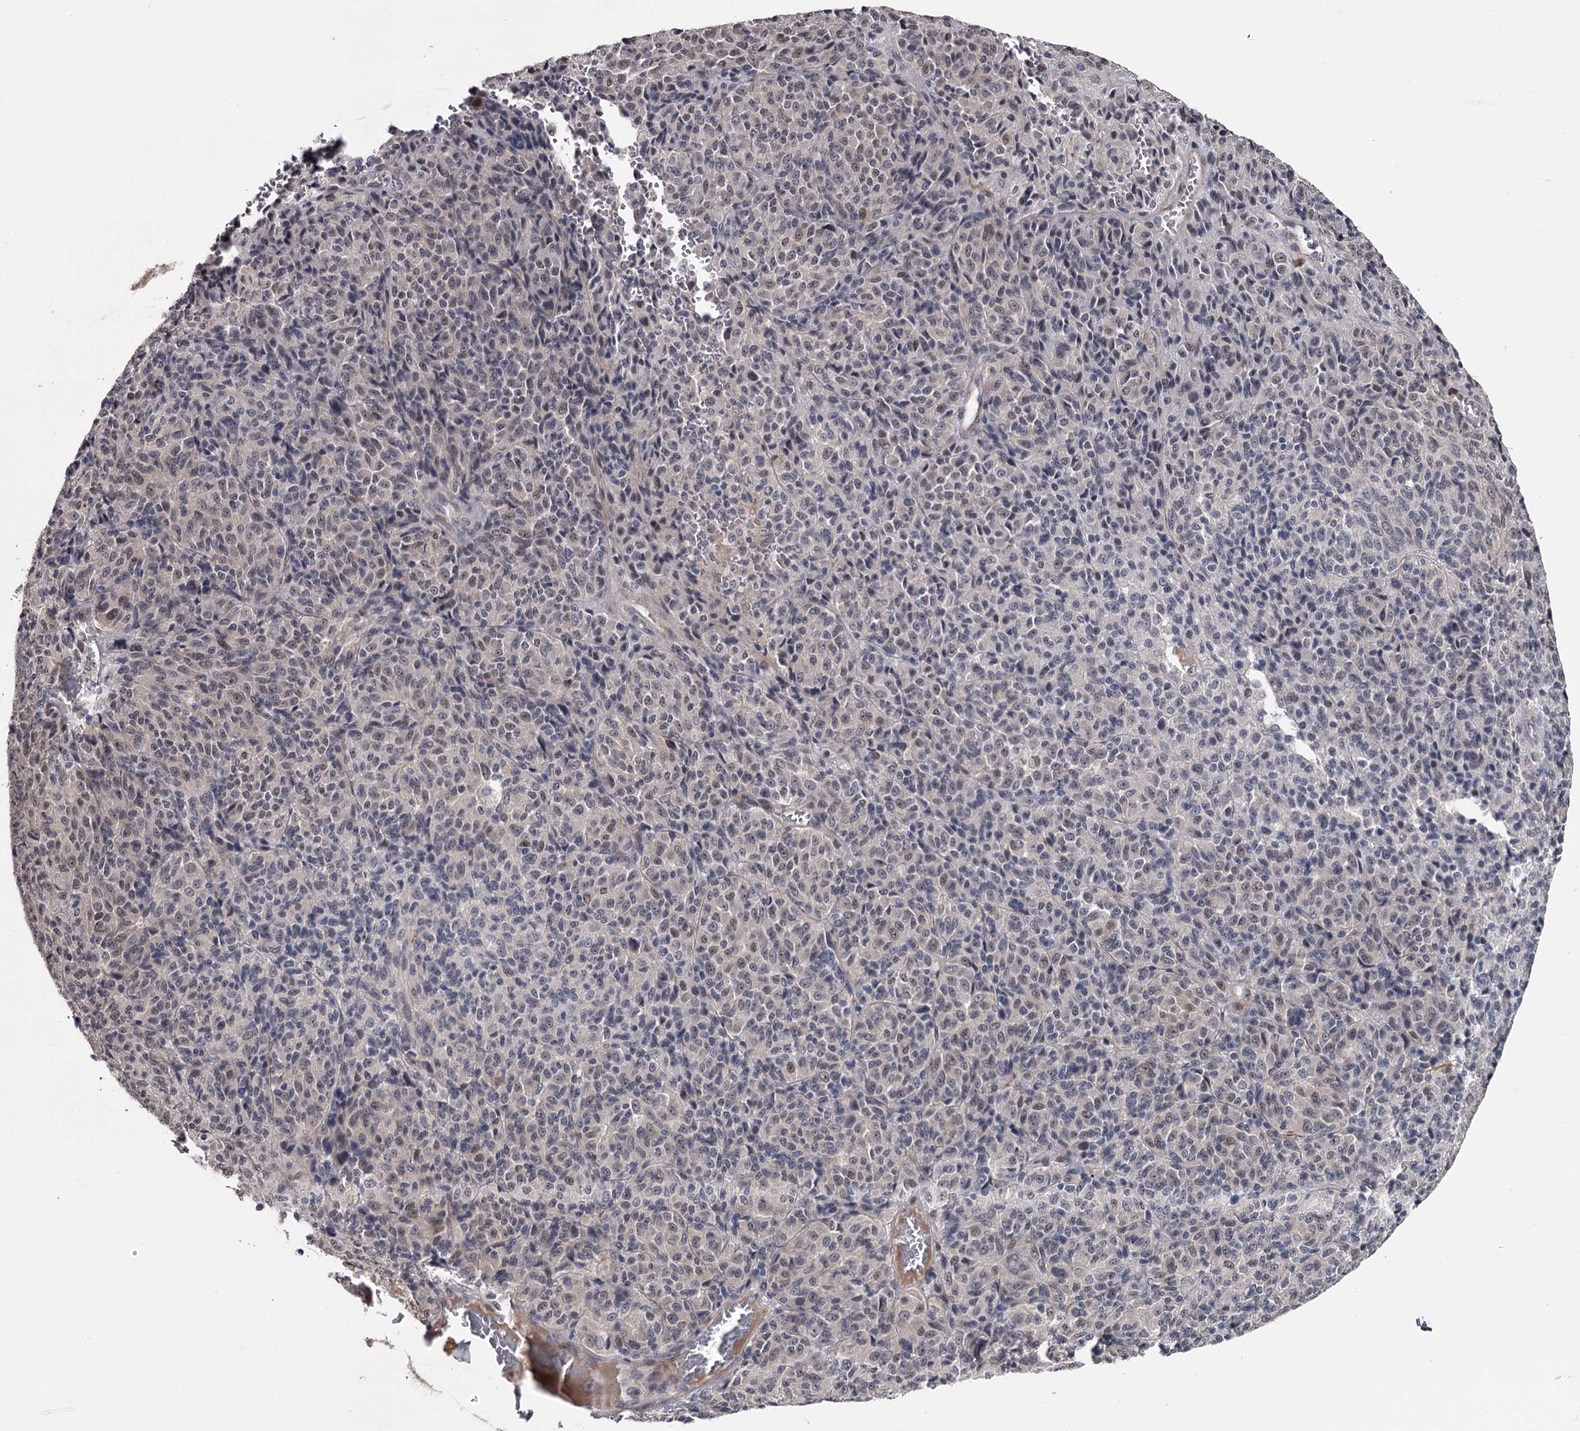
{"staining": {"intensity": "negative", "quantity": "none", "location": "none"}, "tissue": "melanoma", "cell_type": "Tumor cells", "image_type": "cancer", "snomed": [{"axis": "morphology", "description": "Malignant melanoma, Metastatic site"}, {"axis": "topography", "description": "Brain"}], "caption": "This is a photomicrograph of immunohistochemistry (IHC) staining of melanoma, which shows no positivity in tumor cells.", "gene": "PRPF40B", "patient": {"sex": "female", "age": 56}}